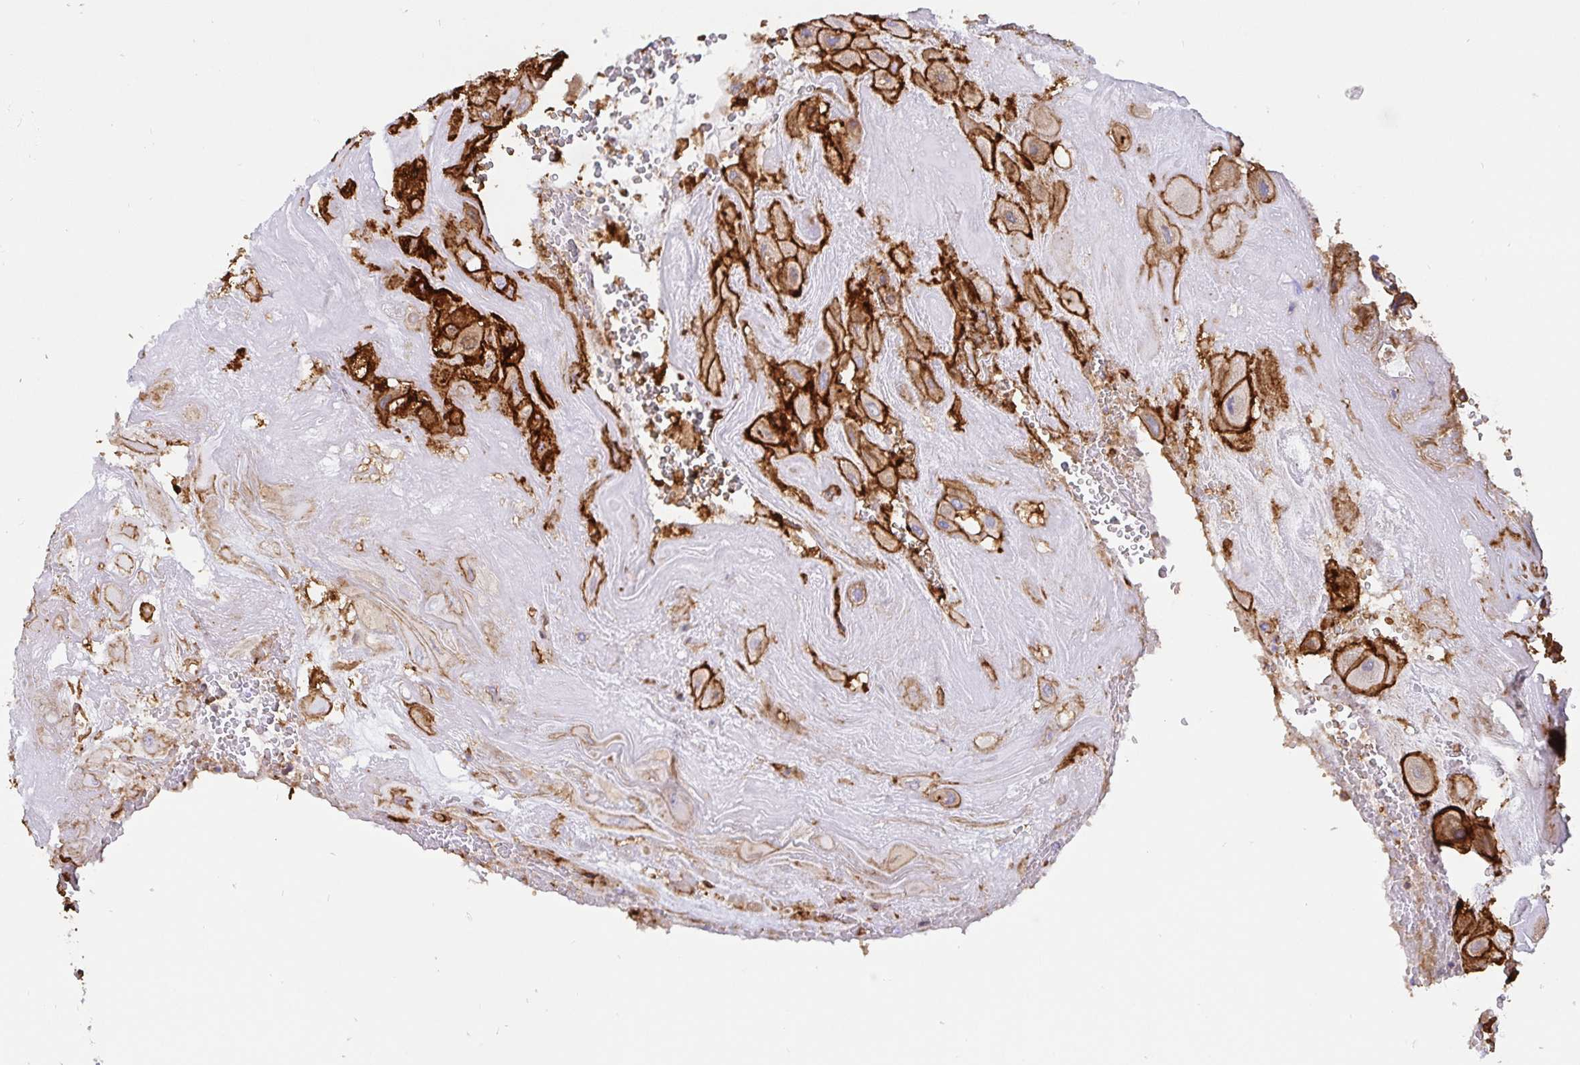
{"staining": {"intensity": "strong", "quantity": ">75%", "location": "cytoplasmic/membranous"}, "tissue": "placenta", "cell_type": "Decidual cells", "image_type": "normal", "snomed": [{"axis": "morphology", "description": "Normal tissue, NOS"}, {"axis": "topography", "description": "Placenta"}], "caption": "Strong cytoplasmic/membranous positivity is appreciated in approximately >75% of decidual cells in normal placenta.", "gene": "ANXA2", "patient": {"sex": "female", "age": 32}}